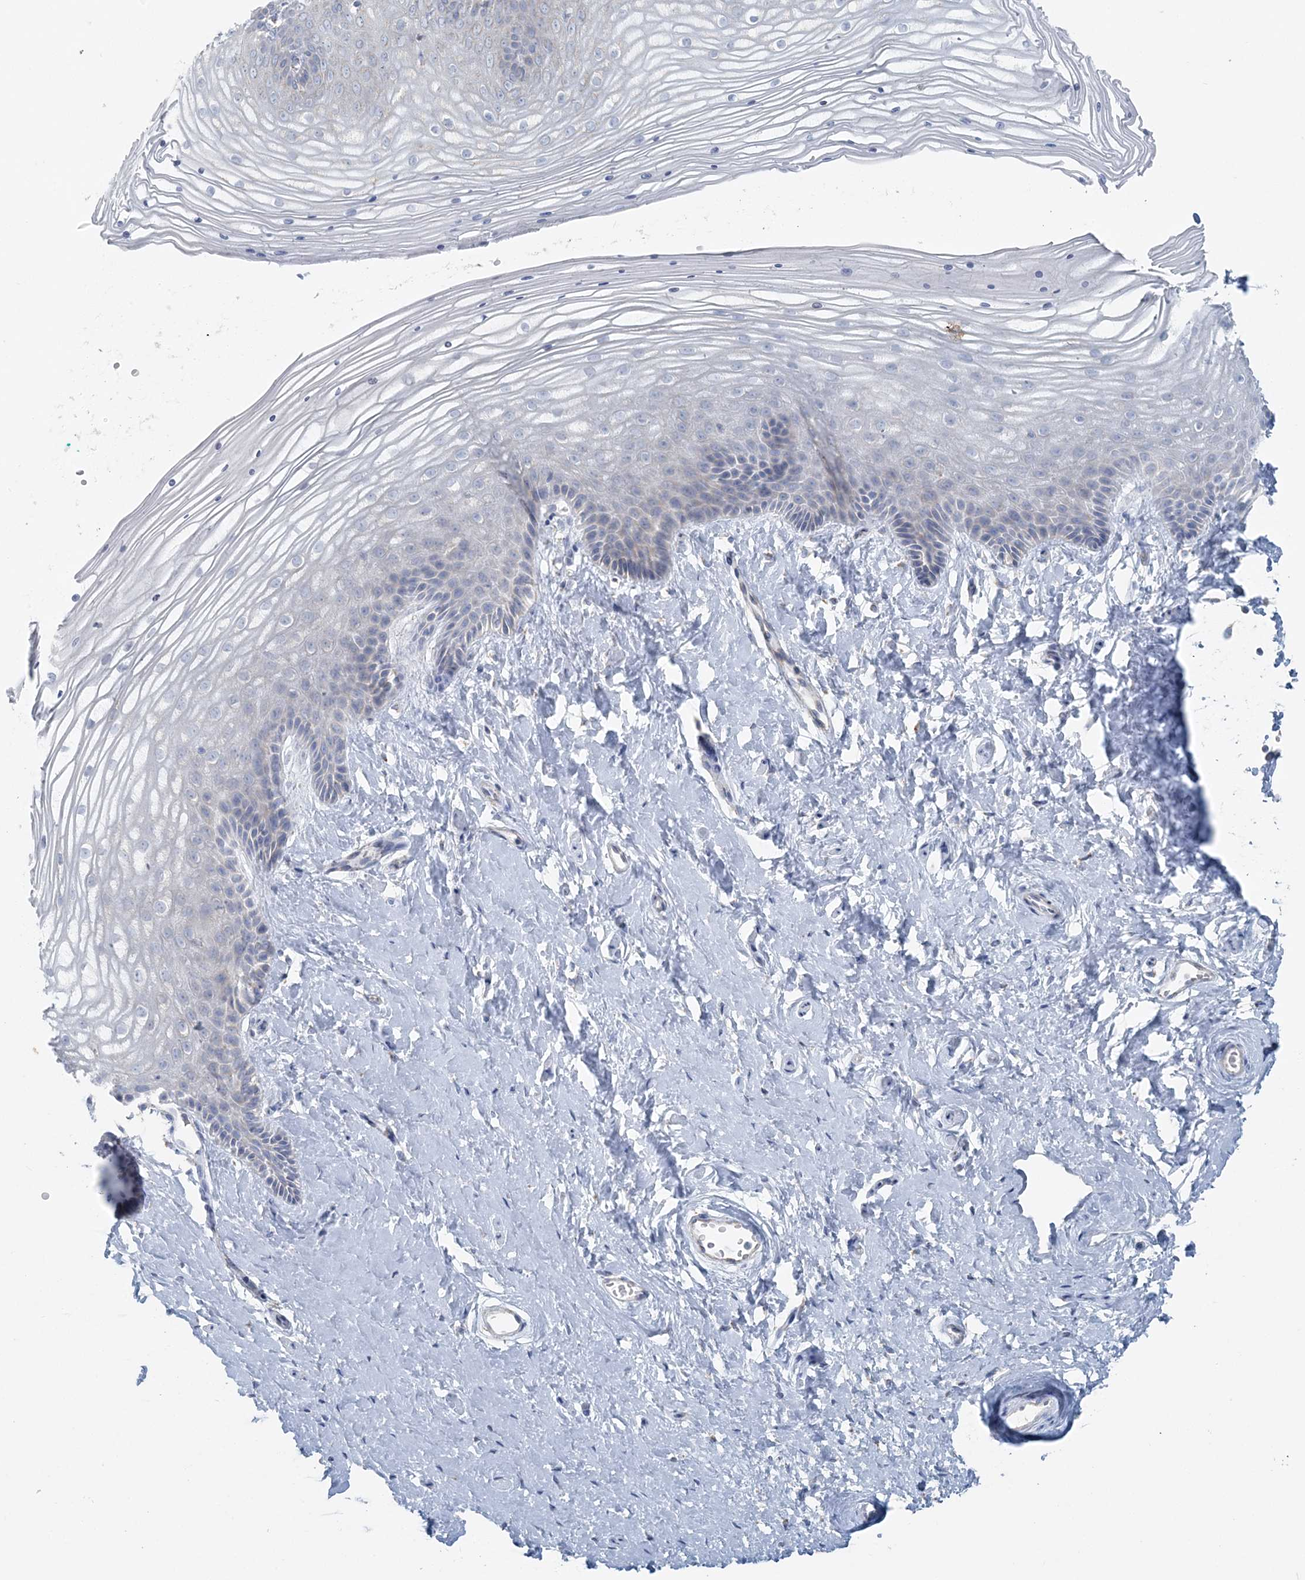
{"staining": {"intensity": "weak", "quantity": "<25%", "location": "cytoplasmic/membranous"}, "tissue": "vagina", "cell_type": "Squamous epithelial cells", "image_type": "normal", "snomed": [{"axis": "morphology", "description": "Normal tissue, NOS"}, {"axis": "topography", "description": "Vagina"}, {"axis": "topography", "description": "Cervix"}], "caption": "This is a image of immunohistochemistry staining of benign vagina, which shows no staining in squamous epithelial cells. The staining is performed using DAB brown chromogen with nuclei counter-stained in using hematoxylin.", "gene": "PCCB", "patient": {"sex": "female", "age": 40}}